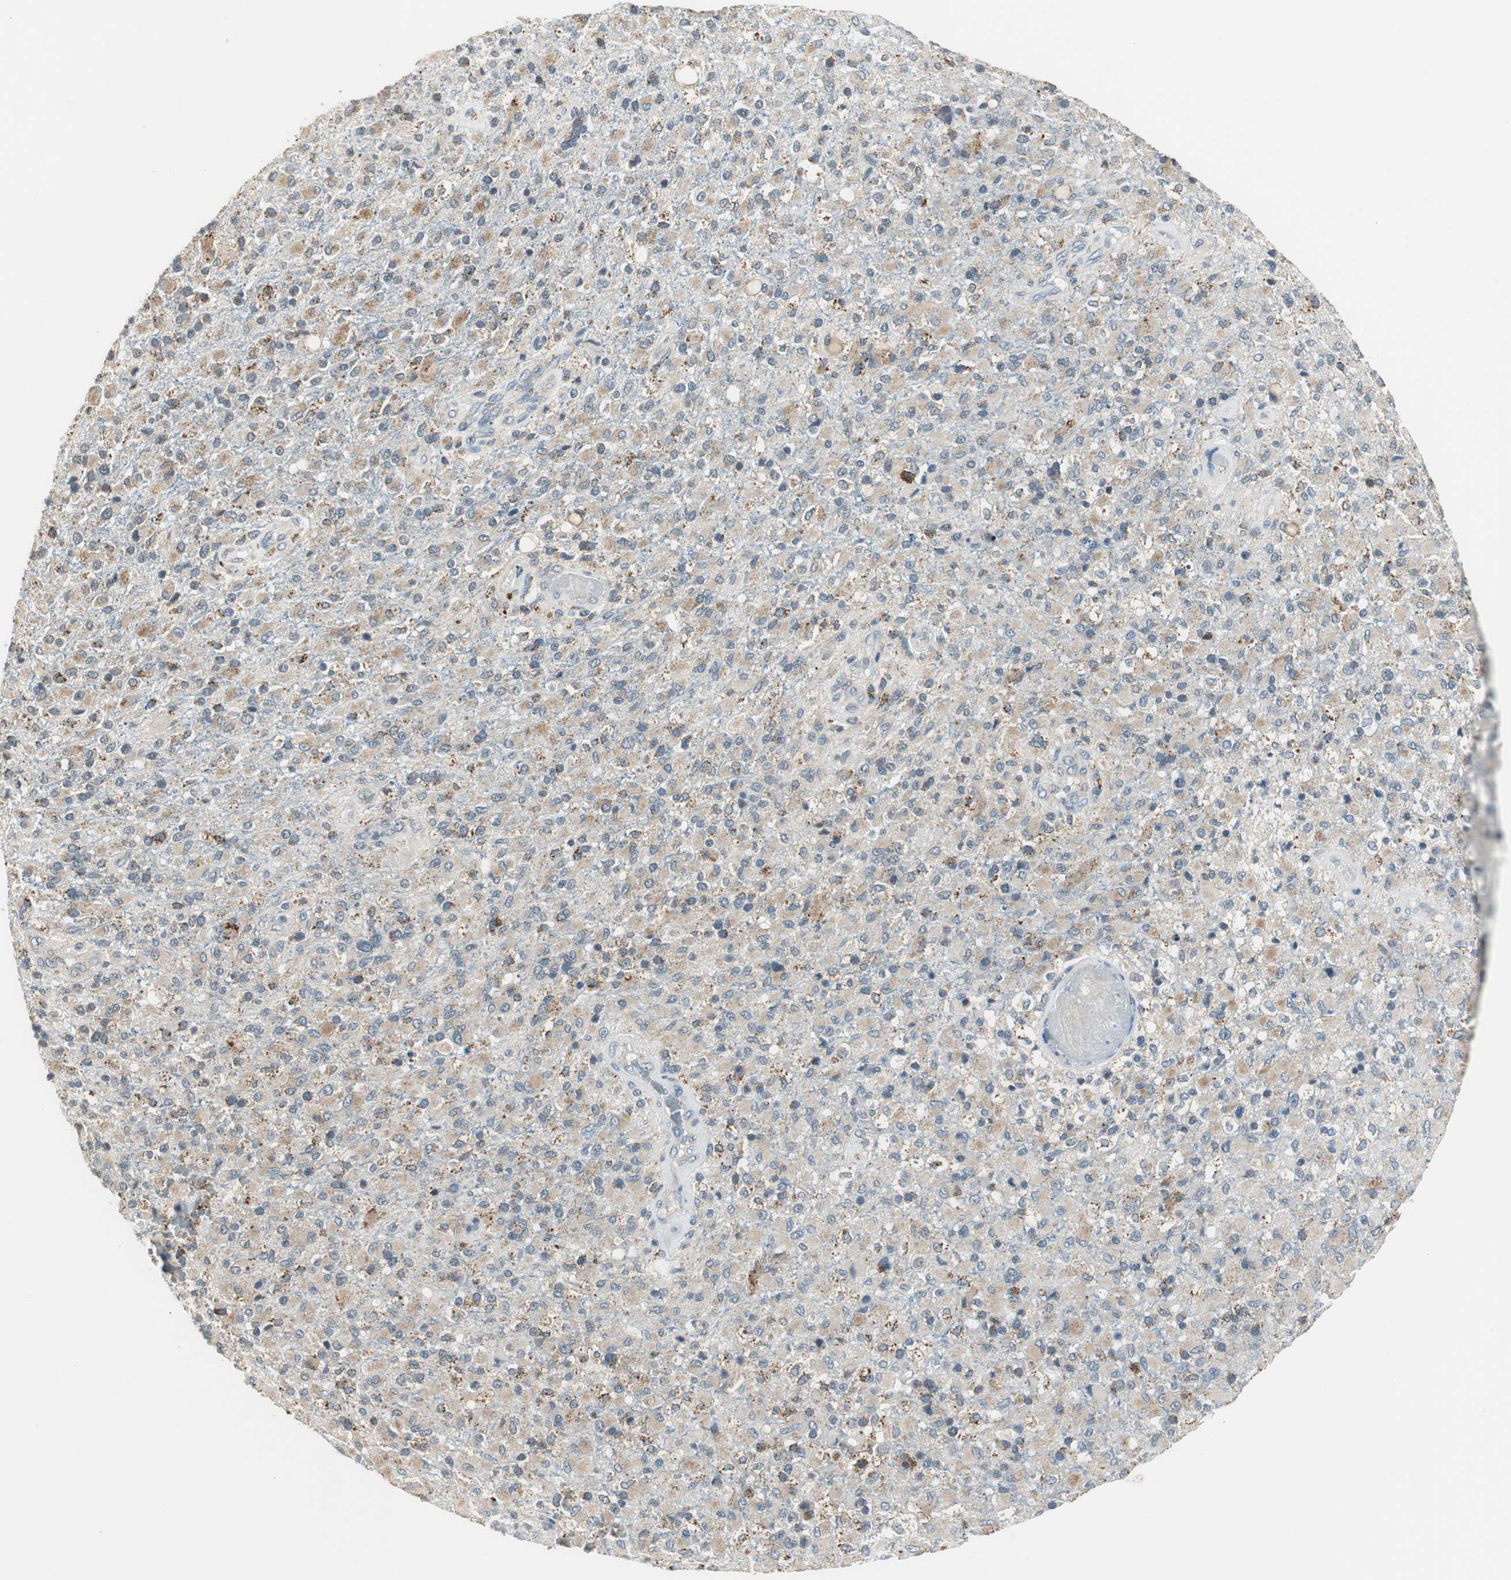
{"staining": {"intensity": "weak", "quantity": "25%-75%", "location": "cytoplasmic/membranous"}, "tissue": "glioma", "cell_type": "Tumor cells", "image_type": "cancer", "snomed": [{"axis": "morphology", "description": "Glioma, malignant, High grade"}, {"axis": "topography", "description": "Brain"}], "caption": "This histopathology image exhibits immunohistochemistry (IHC) staining of glioma, with low weak cytoplasmic/membranous staining in about 25%-75% of tumor cells.", "gene": "NIT1", "patient": {"sex": "male", "age": 71}}